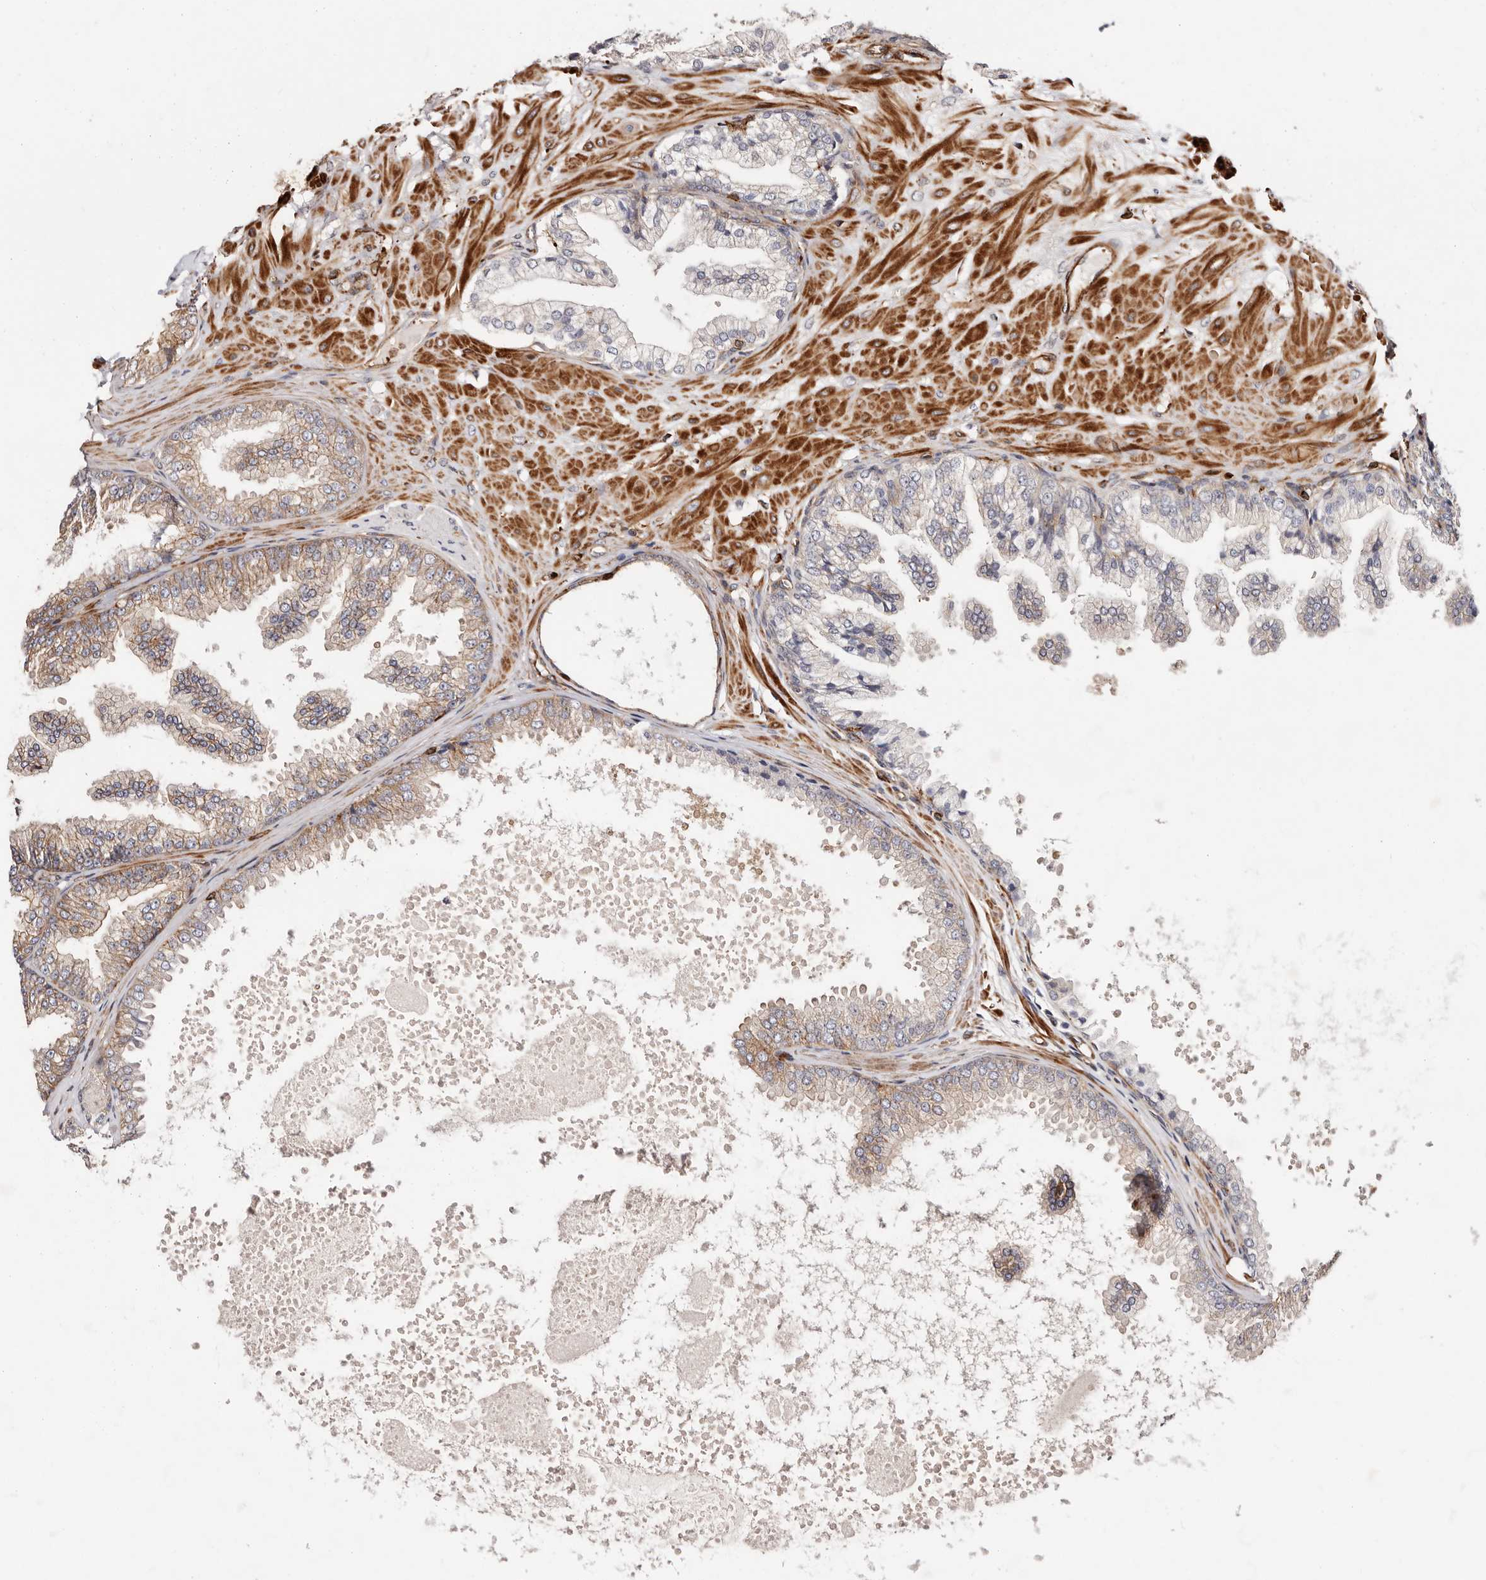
{"staining": {"intensity": "weak", "quantity": "25%-75%", "location": "cytoplasmic/membranous"}, "tissue": "prostate cancer", "cell_type": "Tumor cells", "image_type": "cancer", "snomed": [{"axis": "morphology", "description": "Adenocarcinoma, Low grade"}, {"axis": "topography", "description": "Prostate"}], "caption": "Tumor cells display low levels of weak cytoplasmic/membranous expression in about 25%-75% of cells in prostate cancer (low-grade adenocarcinoma).", "gene": "PTPN22", "patient": {"sex": "male", "age": 63}}